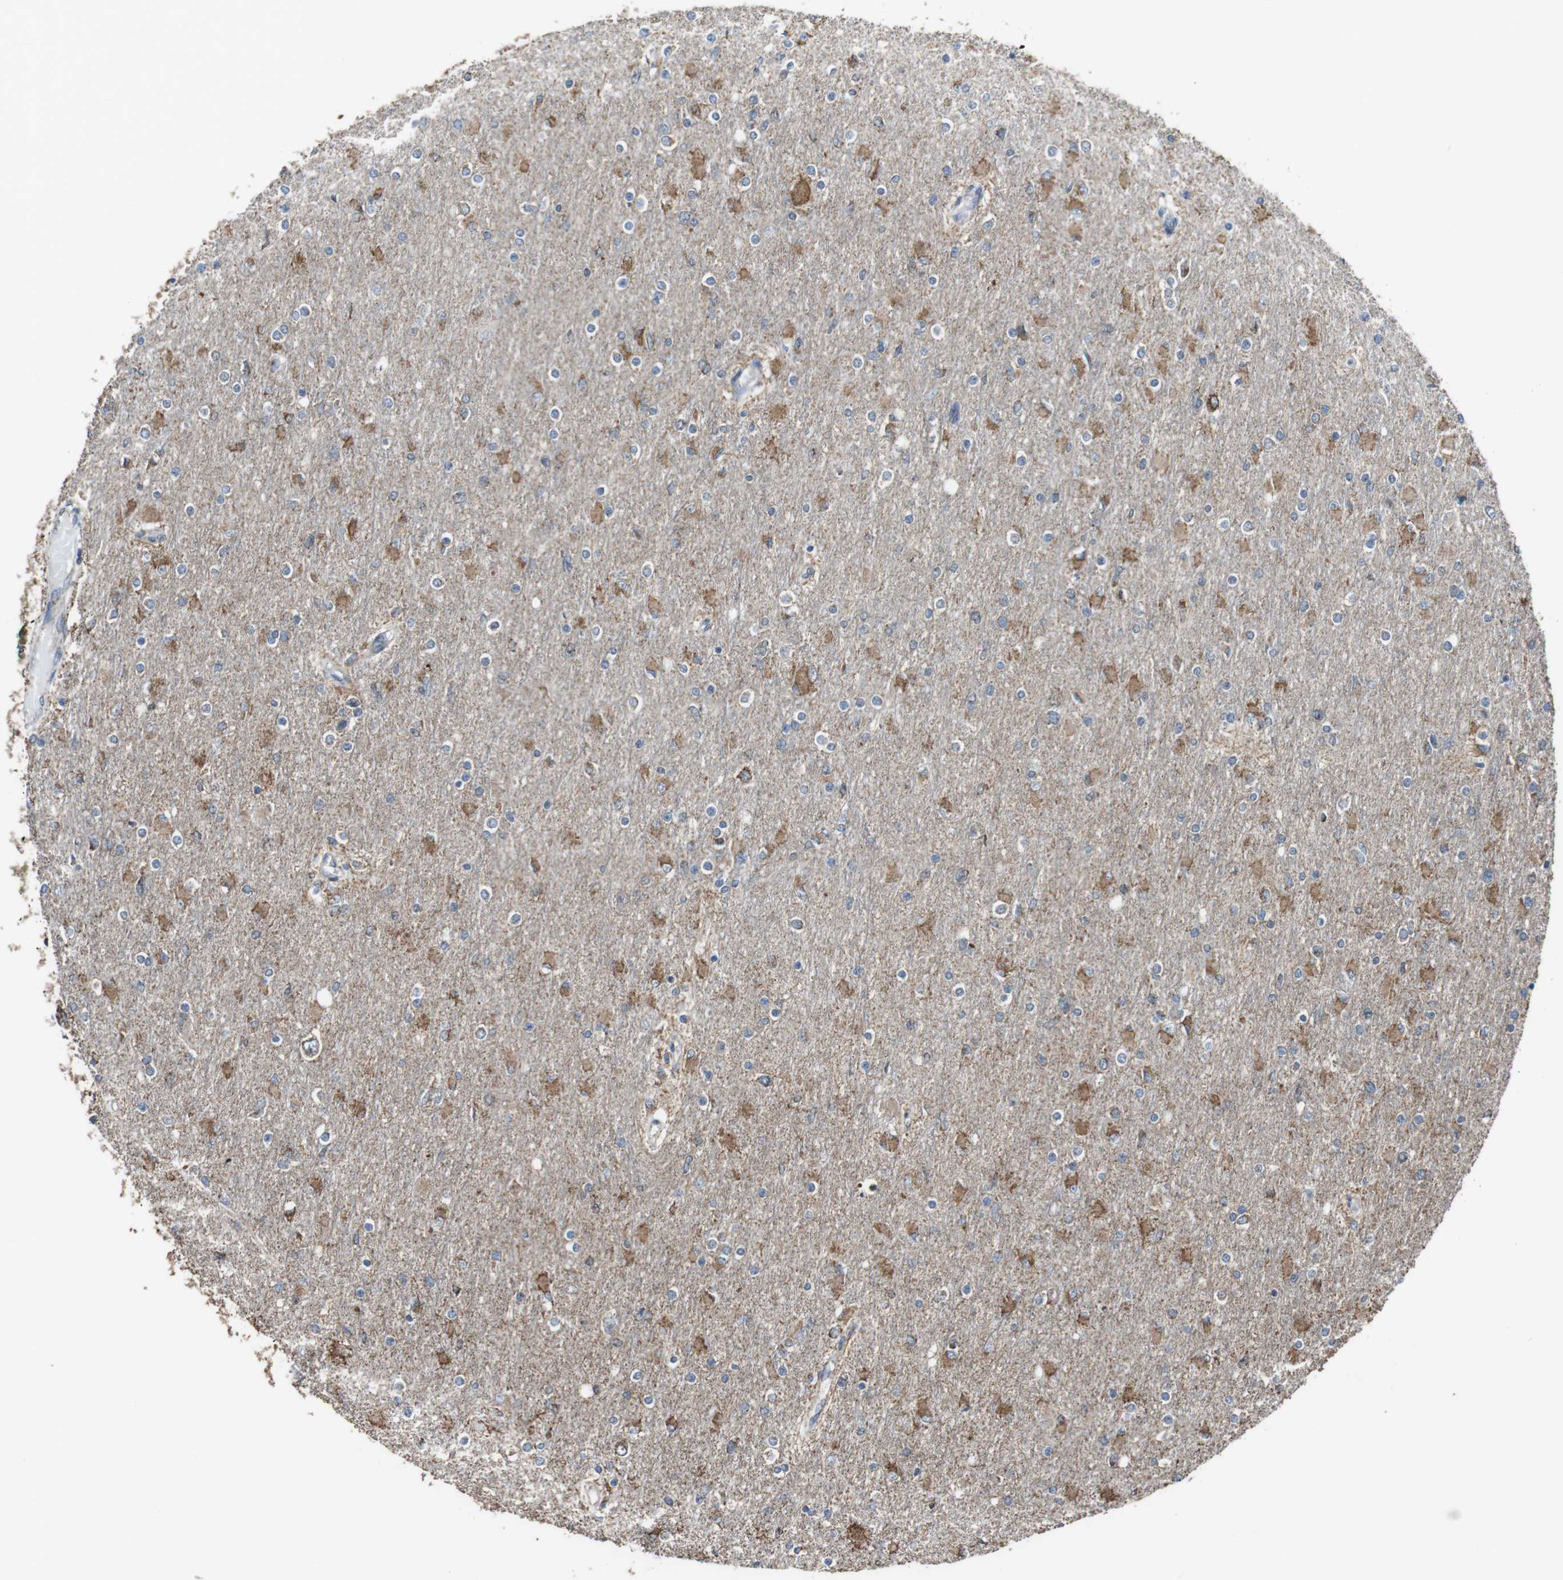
{"staining": {"intensity": "moderate", "quantity": "25%-75%", "location": "cytoplasmic/membranous"}, "tissue": "glioma", "cell_type": "Tumor cells", "image_type": "cancer", "snomed": [{"axis": "morphology", "description": "Glioma, malignant, High grade"}, {"axis": "topography", "description": "Cerebral cortex"}], "caption": "Human malignant glioma (high-grade) stained with a protein marker reveals moderate staining in tumor cells.", "gene": "CISD2", "patient": {"sex": "female", "age": 36}}